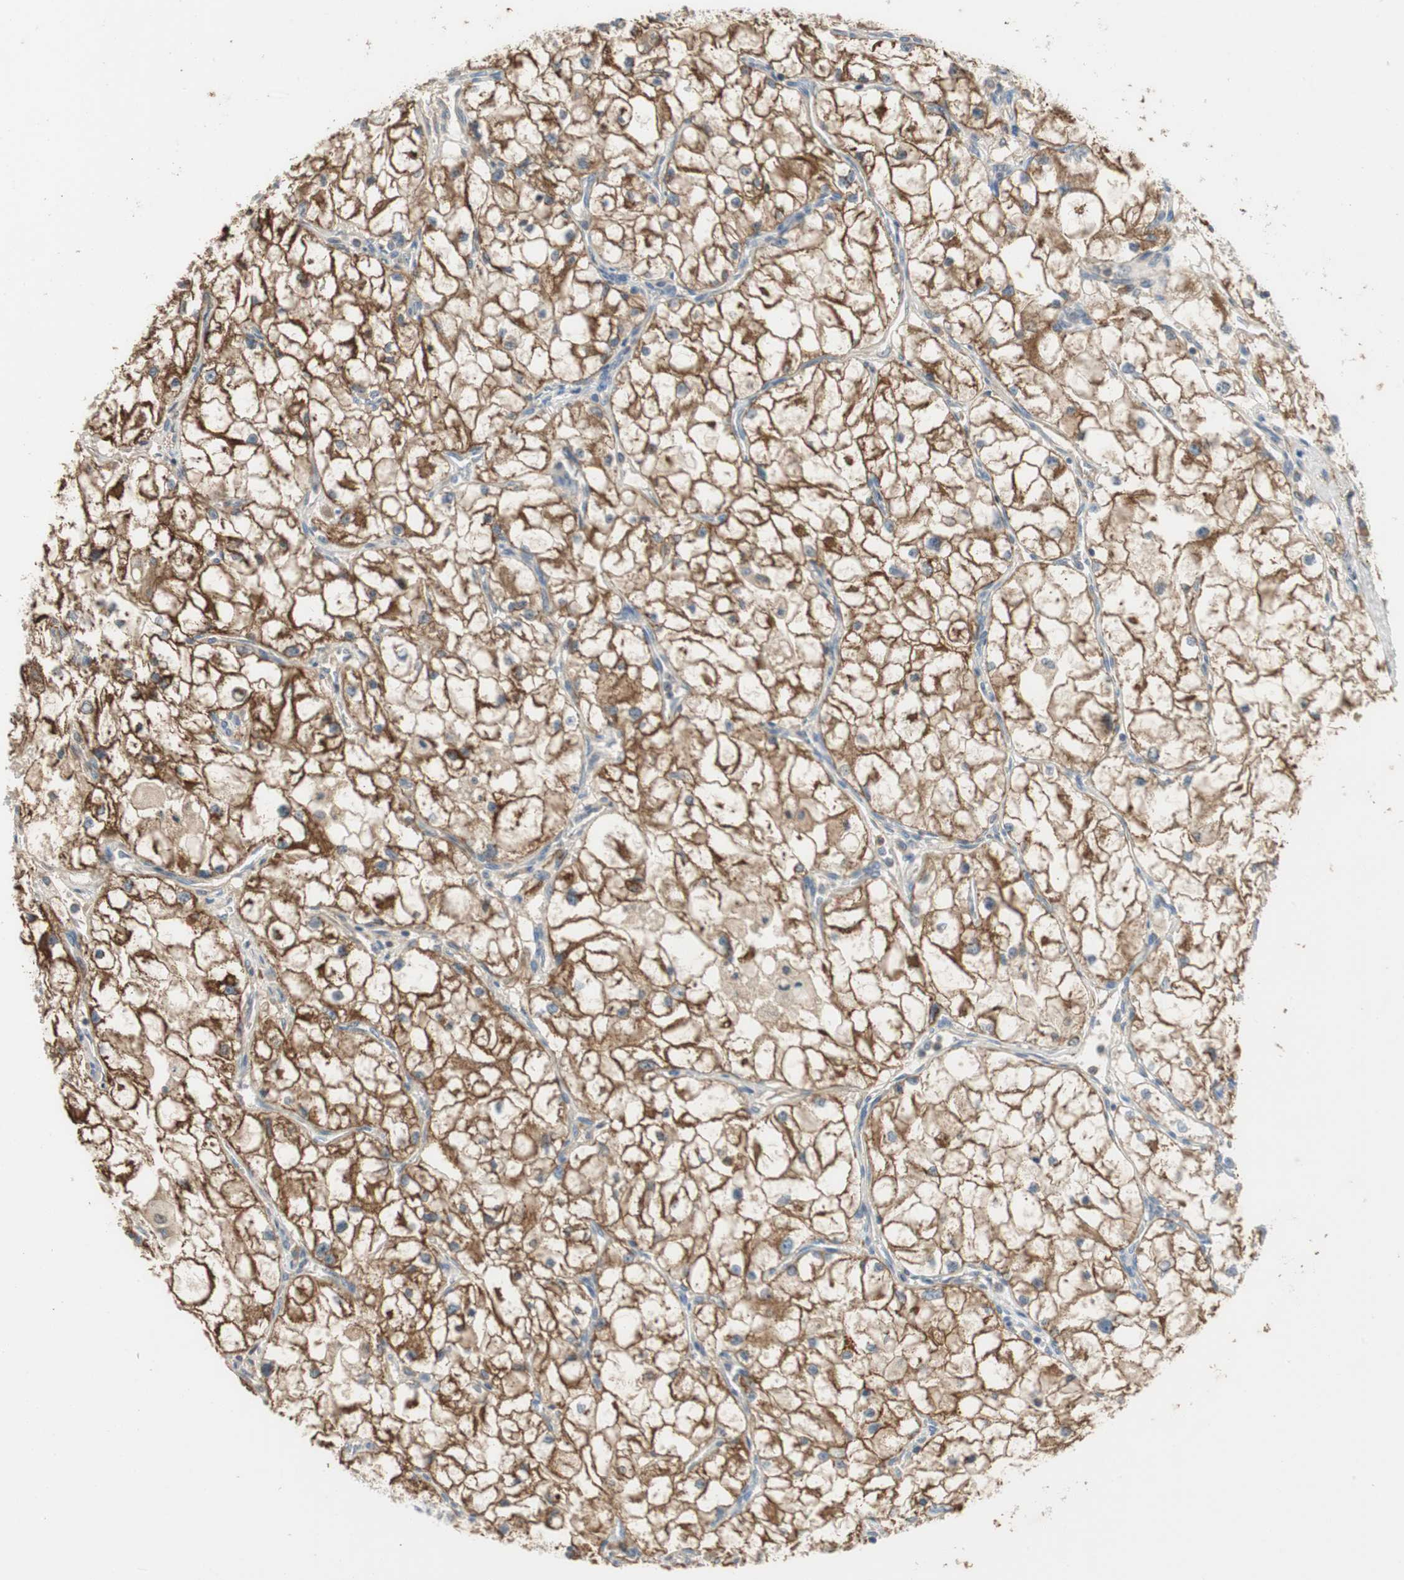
{"staining": {"intensity": "moderate", "quantity": ">75%", "location": "cytoplasmic/membranous"}, "tissue": "renal cancer", "cell_type": "Tumor cells", "image_type": "cancer", "snomed": [{"axis": "morphology", "description": "Adenocarcinoma, NOS"}, {"axis": "topography", "description": "Kidney"}], "caption": "Human adenocarcinoma (renal) stained with a protein marker shows moderate staining in tumor cells.", "gene": "ALPL", "patient": {"sex": "female", "age": 70}}